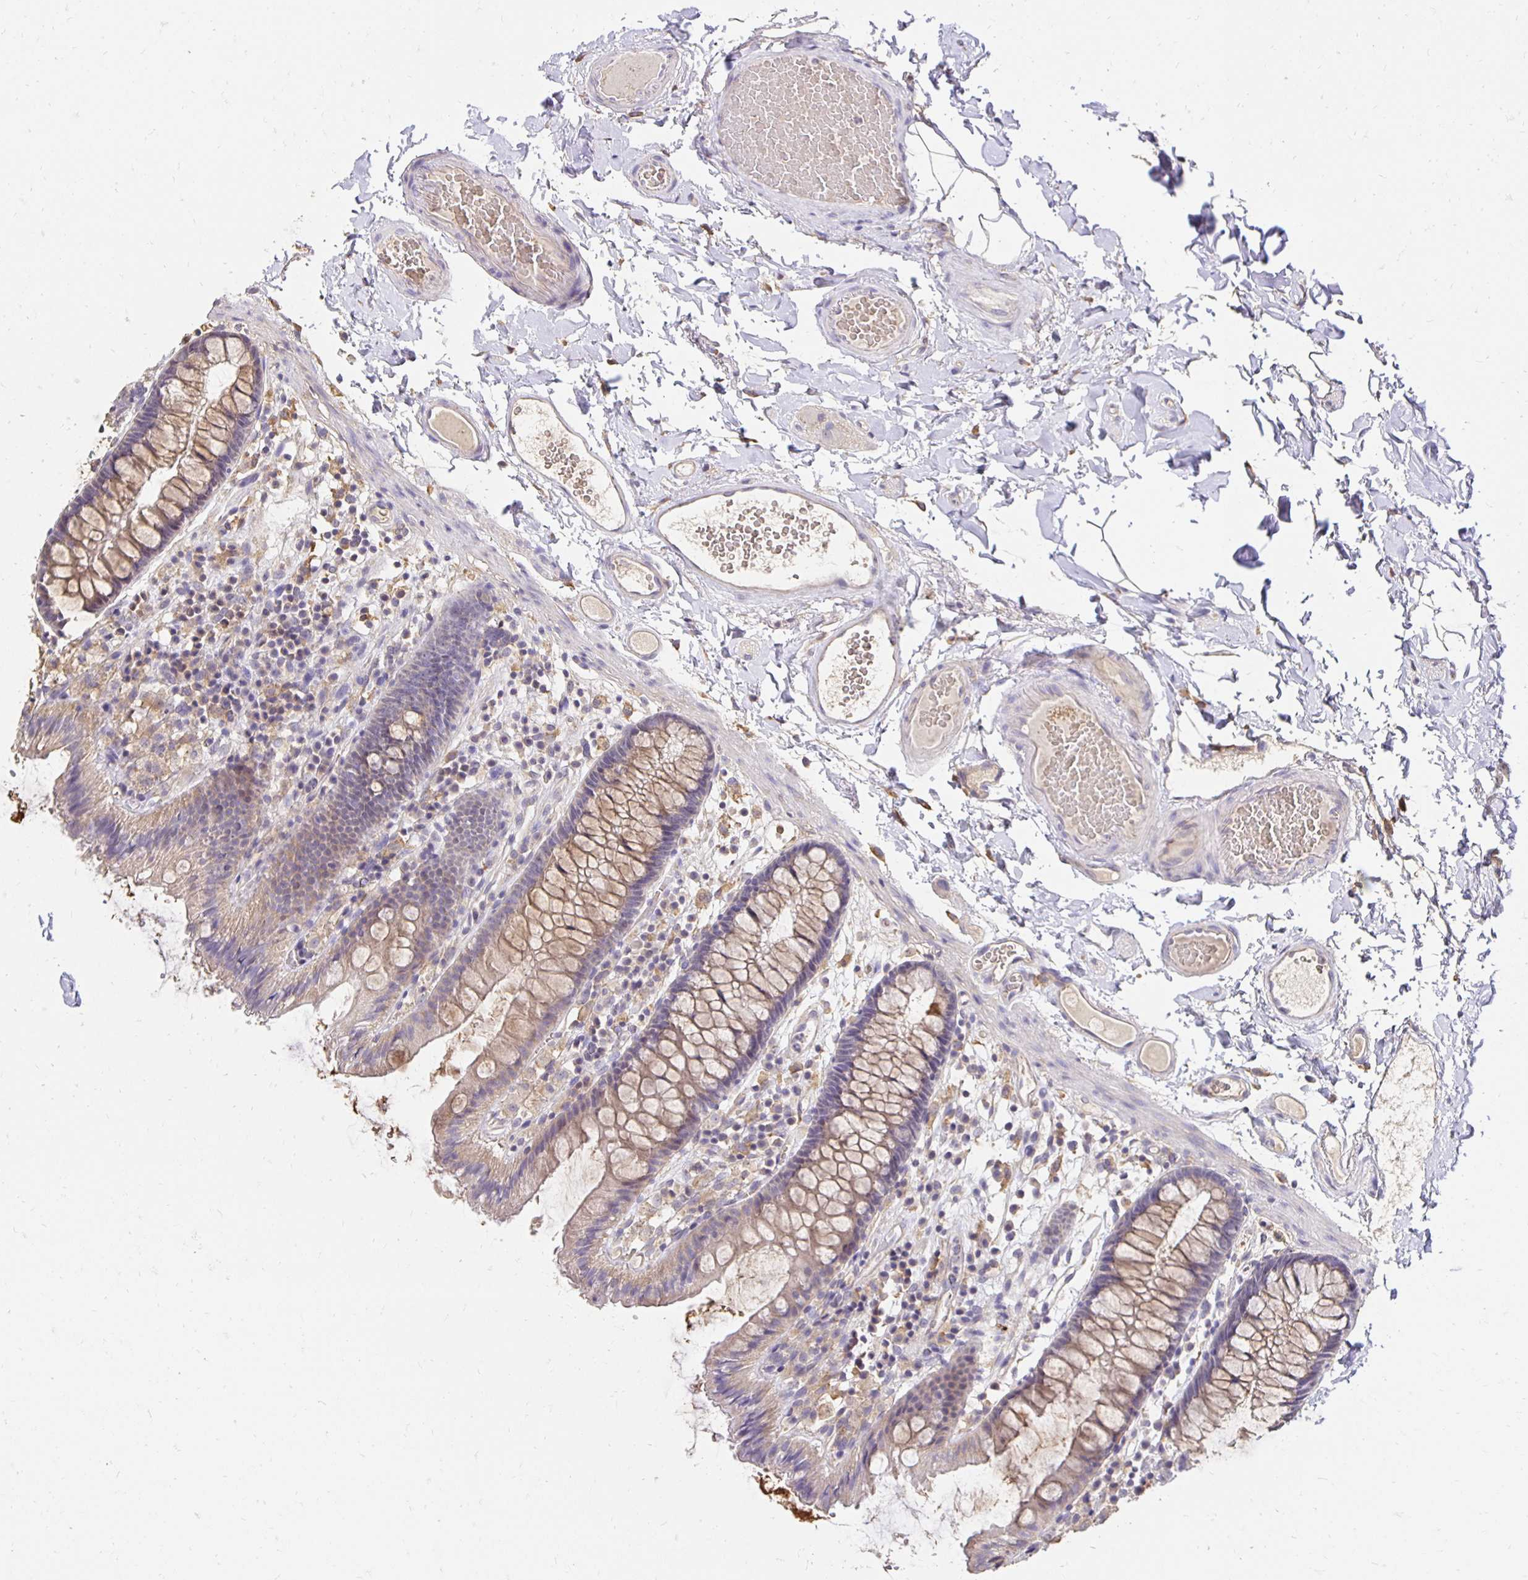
{"staining": {"intensity": "negative", "quantity": "none", "location": "none"}, "tissue": "colon", "cell_type": "Endothelial cells", "image_type": "normal", "snomed": [{"axis": "morphology", "description": "Normal tissue, NOS"}, {"axis": "topography", "description": "Colon"}], "caption": "Endothelial cells show no significant expression in normal colon. (Stains: DAB (3,3'-diaminobenzidine) immunohistochemistry with hematoxylin counter stain, Microscopy: brightfield microscopy at high magnification).", "gene": "PNPLA3", "patient": {"sex": "male", "age": 84}}